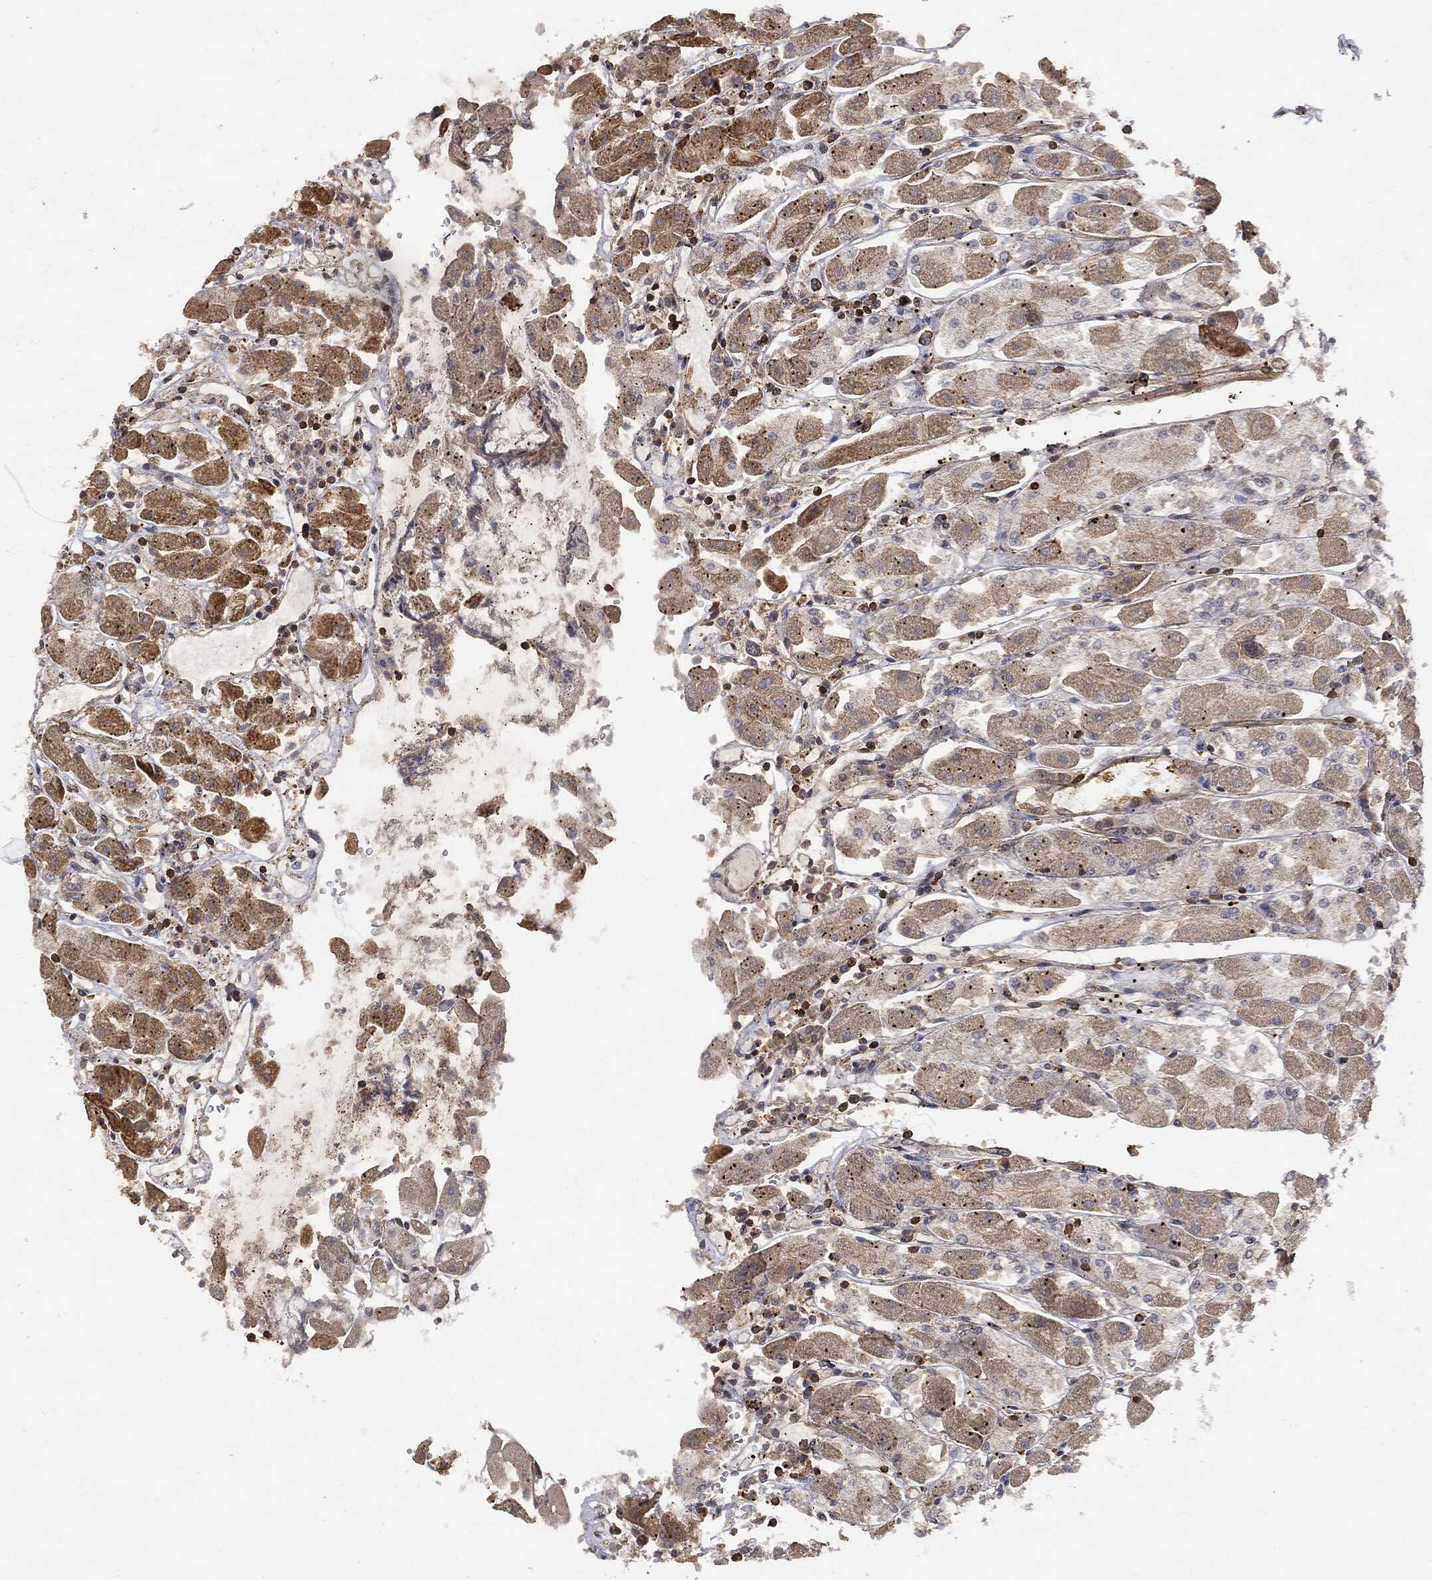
{"staining": {"intensity": "moderate", "quantity": "<25%", "location": "cytoplasmic/membranous"}, "tissue": "stomach", "cell_type": "Glandular cells", "image_type": "normal", "snomed": [{"axis": "morphology", "description": "Normal tissue, NOS"}, {"axis": "topography", "description": "Stomach"}], "caption": "Stomach stained with DAB (3,3'-diaminobenzidine) IHC demonstrates low levels of moderate cytoplasmic/membranous positivity in approximately <25% of glandular cells. Using DAB (brown) and hematoxylin (blue) stains, captured at high magnification using brightfield microscopy.", "gene": "PSMB10", "patient": {"sex": "male", "age": 70}}